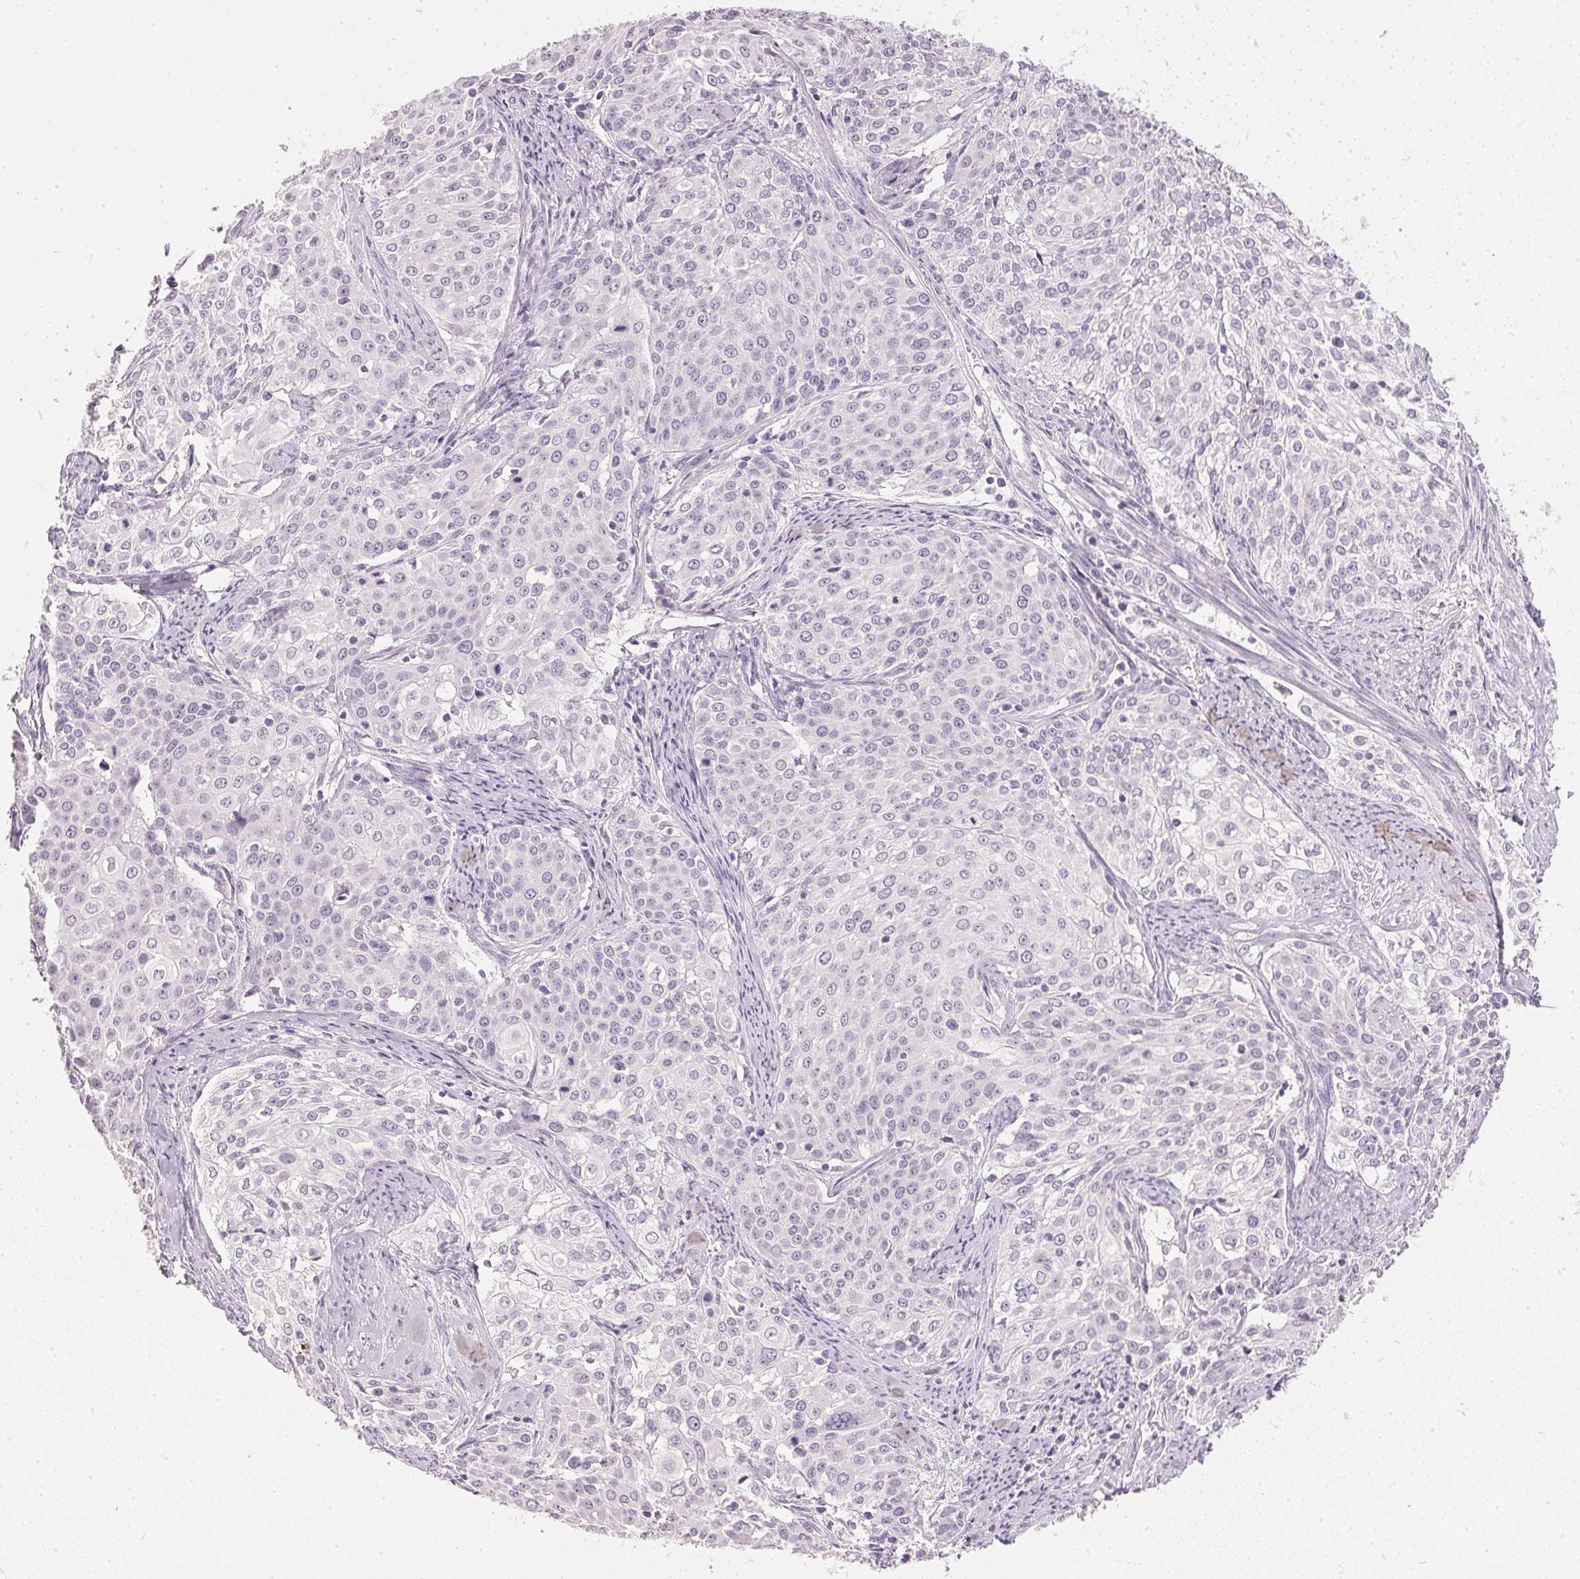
{"staining": {"intensity": "negative", "quantity": "none", "location": "none"}, "tissue": "cervical cancer", "cell_type": "Tumor cells", "image_type": "cancer", "snomed": [{"axis": "morphology", "description": "Squamous cell carcinoma, NOS"}, {"axis": "topography", "description": "Cervix"}], "caption": "Micrograph shows no significant protein positivity in tumor cells of cervical cancer. (Immunohistochemistry (ihc), brightfield microscopy, high magnification).", "gene": "IGFBP1", "patient": {"sex": "female", "age": 39}}